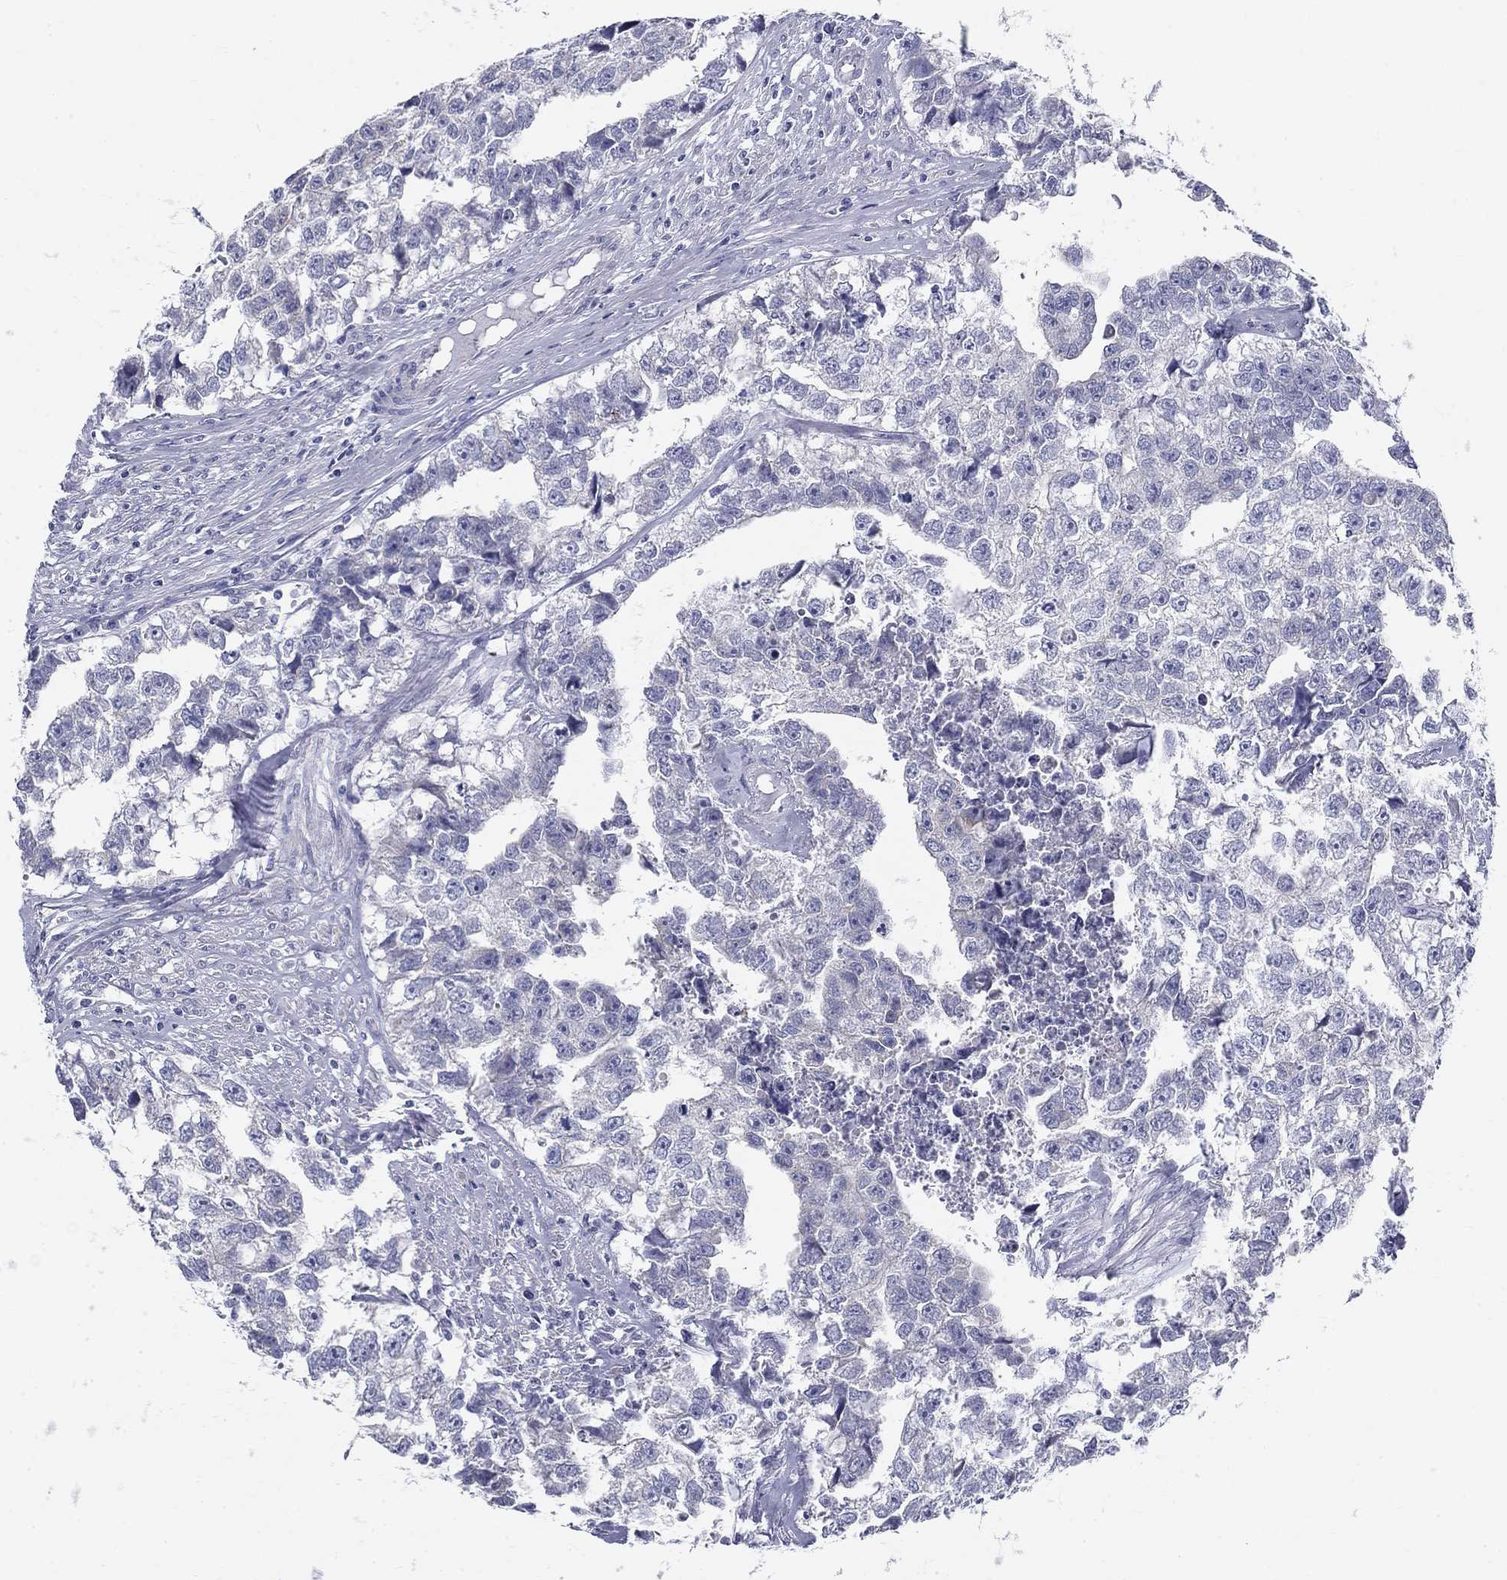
{"staining": {"intensity": "negative", "quantity": "none", "location": "none"}, "tissue": "testis cancer", "cell_type": "Tumor cells", "image_type": "cancer", "snomed": [{"axis": "morphology", "description": "Carcinoma, Embryonal, NOS"}, {"axis": "morphology", "description": "Teratoma, malignant, NOS"}, {"axis": "topography", "description": "Testis"}], "caption": "Immunohistochemistry (IHC) of testis cancer demonstrates no expression in tumor cells.", "gene": "GALNTL5", "patient": {"sex": "male", "age": 44}}